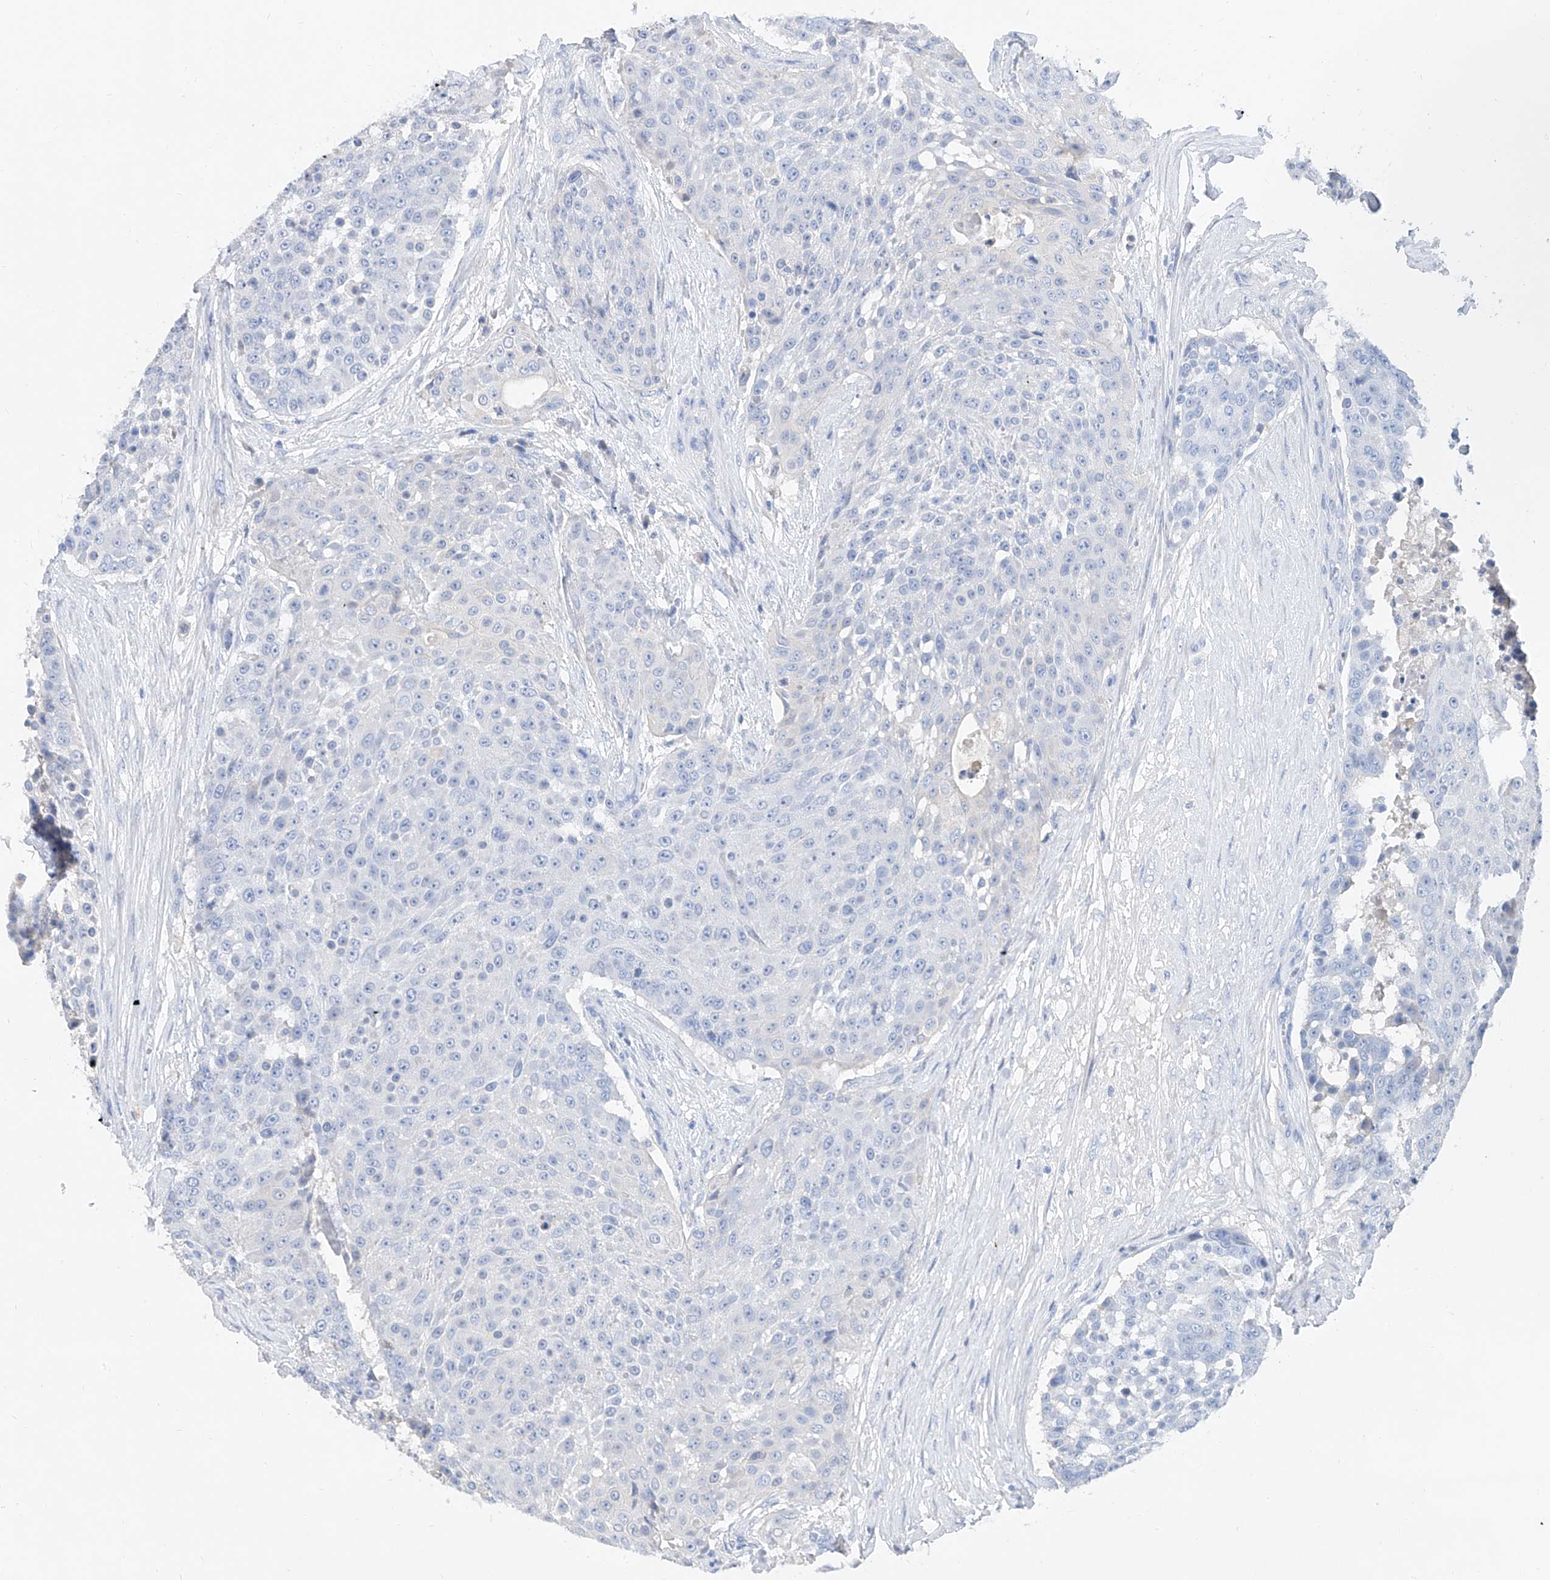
{"staining": {"intensity": "negative", "quantity": "none", "location": "none"}, "tissue": "urothelial cancer", "cell_type": "Tumor cells", "image_type": "cancer", "snomed": [{"axis": "morphology", "description": "Urothelial carcinoma, High grade"}, {"axis": "topography", "description": "Urinary bladder"}], "caption": "Tumor cells show no significant staining in urothelial carcinoma (high-grade).", "gene": "SLC25A29", "patient": {"sex": "female", "age": 63}}